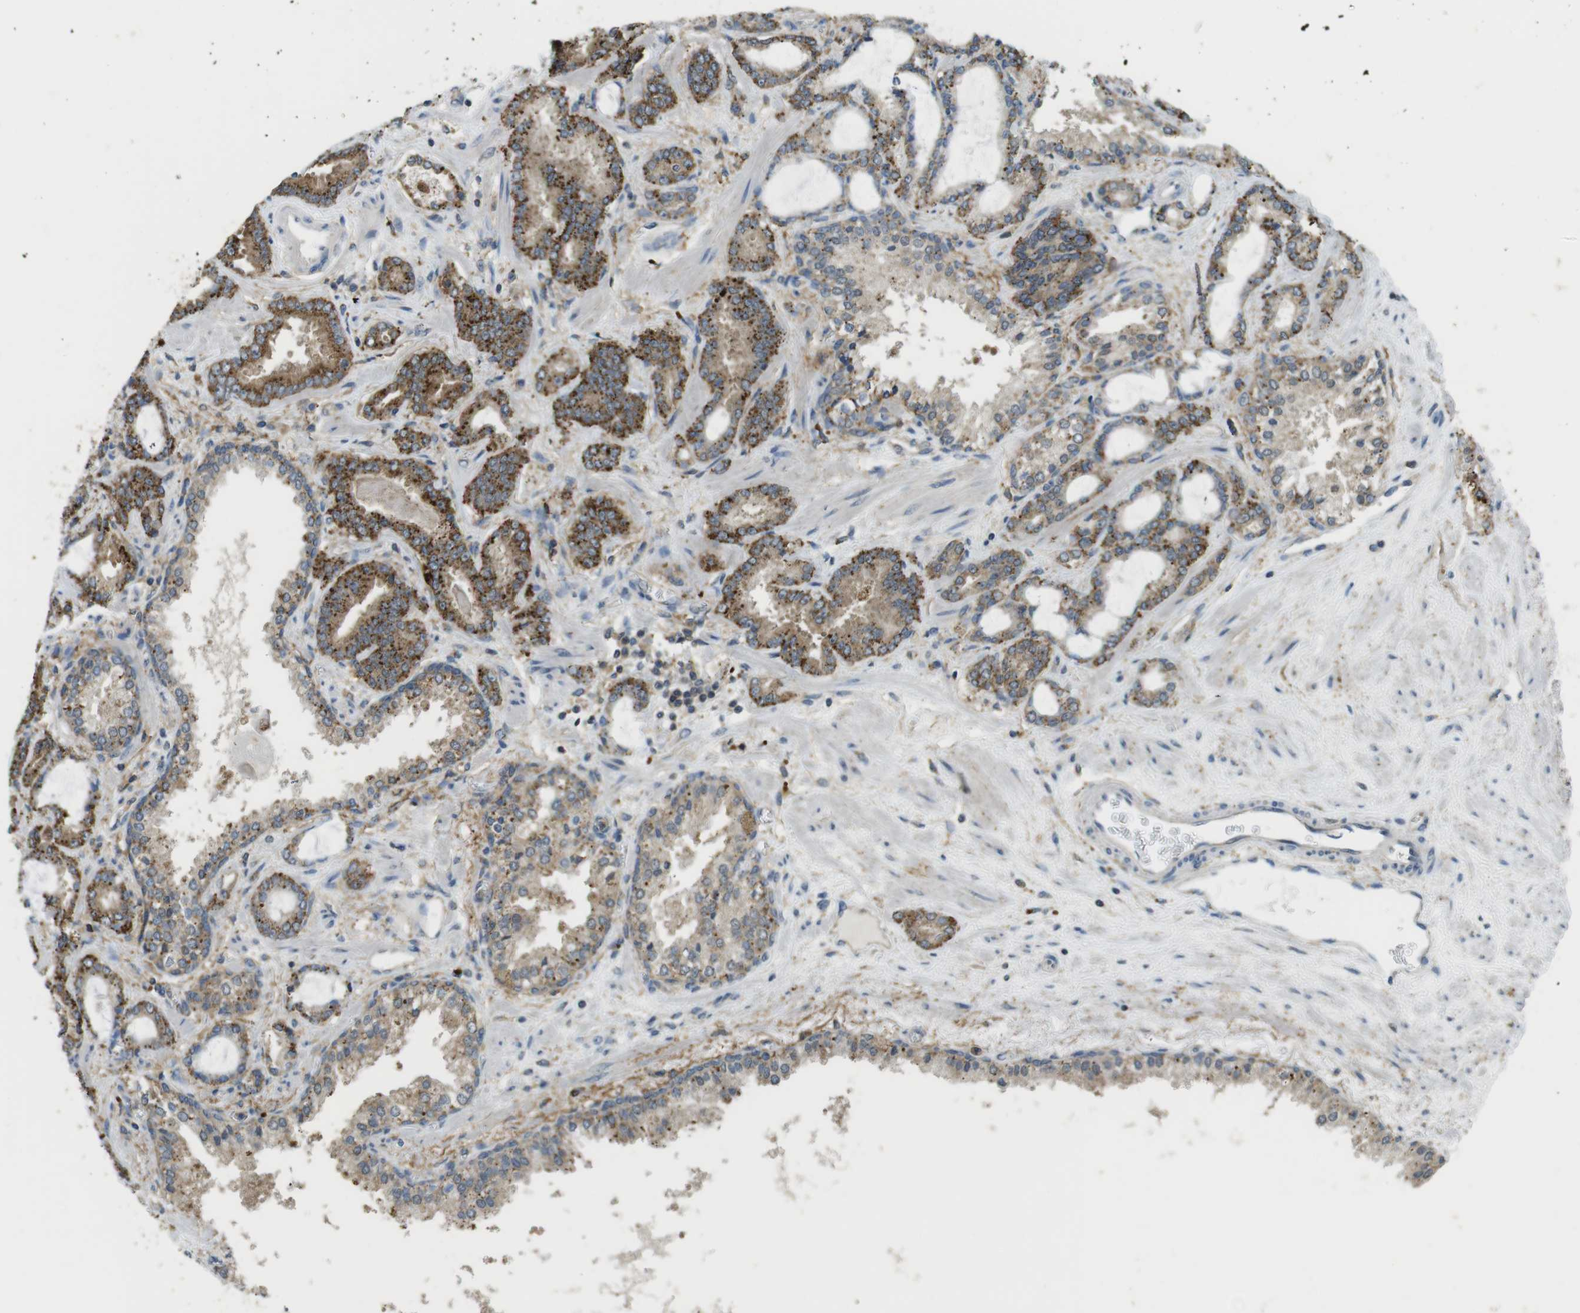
{"staining": {"intensity": "moderate", "quantity": ">75%", "location": "cytoplasmic/membranous"}, "tissue": "prostate cancer", "cell_type": "Tumor cells", "image_type": "cancer", "snomed": [{"axis": "morphology", "description": "Adenocarcinoma, Low grade"}, {"axis": "topography", "description": "Prostate"}], "caption": "Immunohistochemistry staining of prostate adenocarcinoma (low-grade), which reveals medium levels of moderate cytoplasmic/membranous positivity in approximately >75% of tumor cells indicating moderate cytoplasmic/membranous protein positivity. The staining was performed using DAB (3,3'-diaminobenzidine) (brown) for protein detection and nuclei were counterstained in hematoxylin (blue).", "gene": "BRI3BP", "patient": {"sex": "male", "age": 60}}